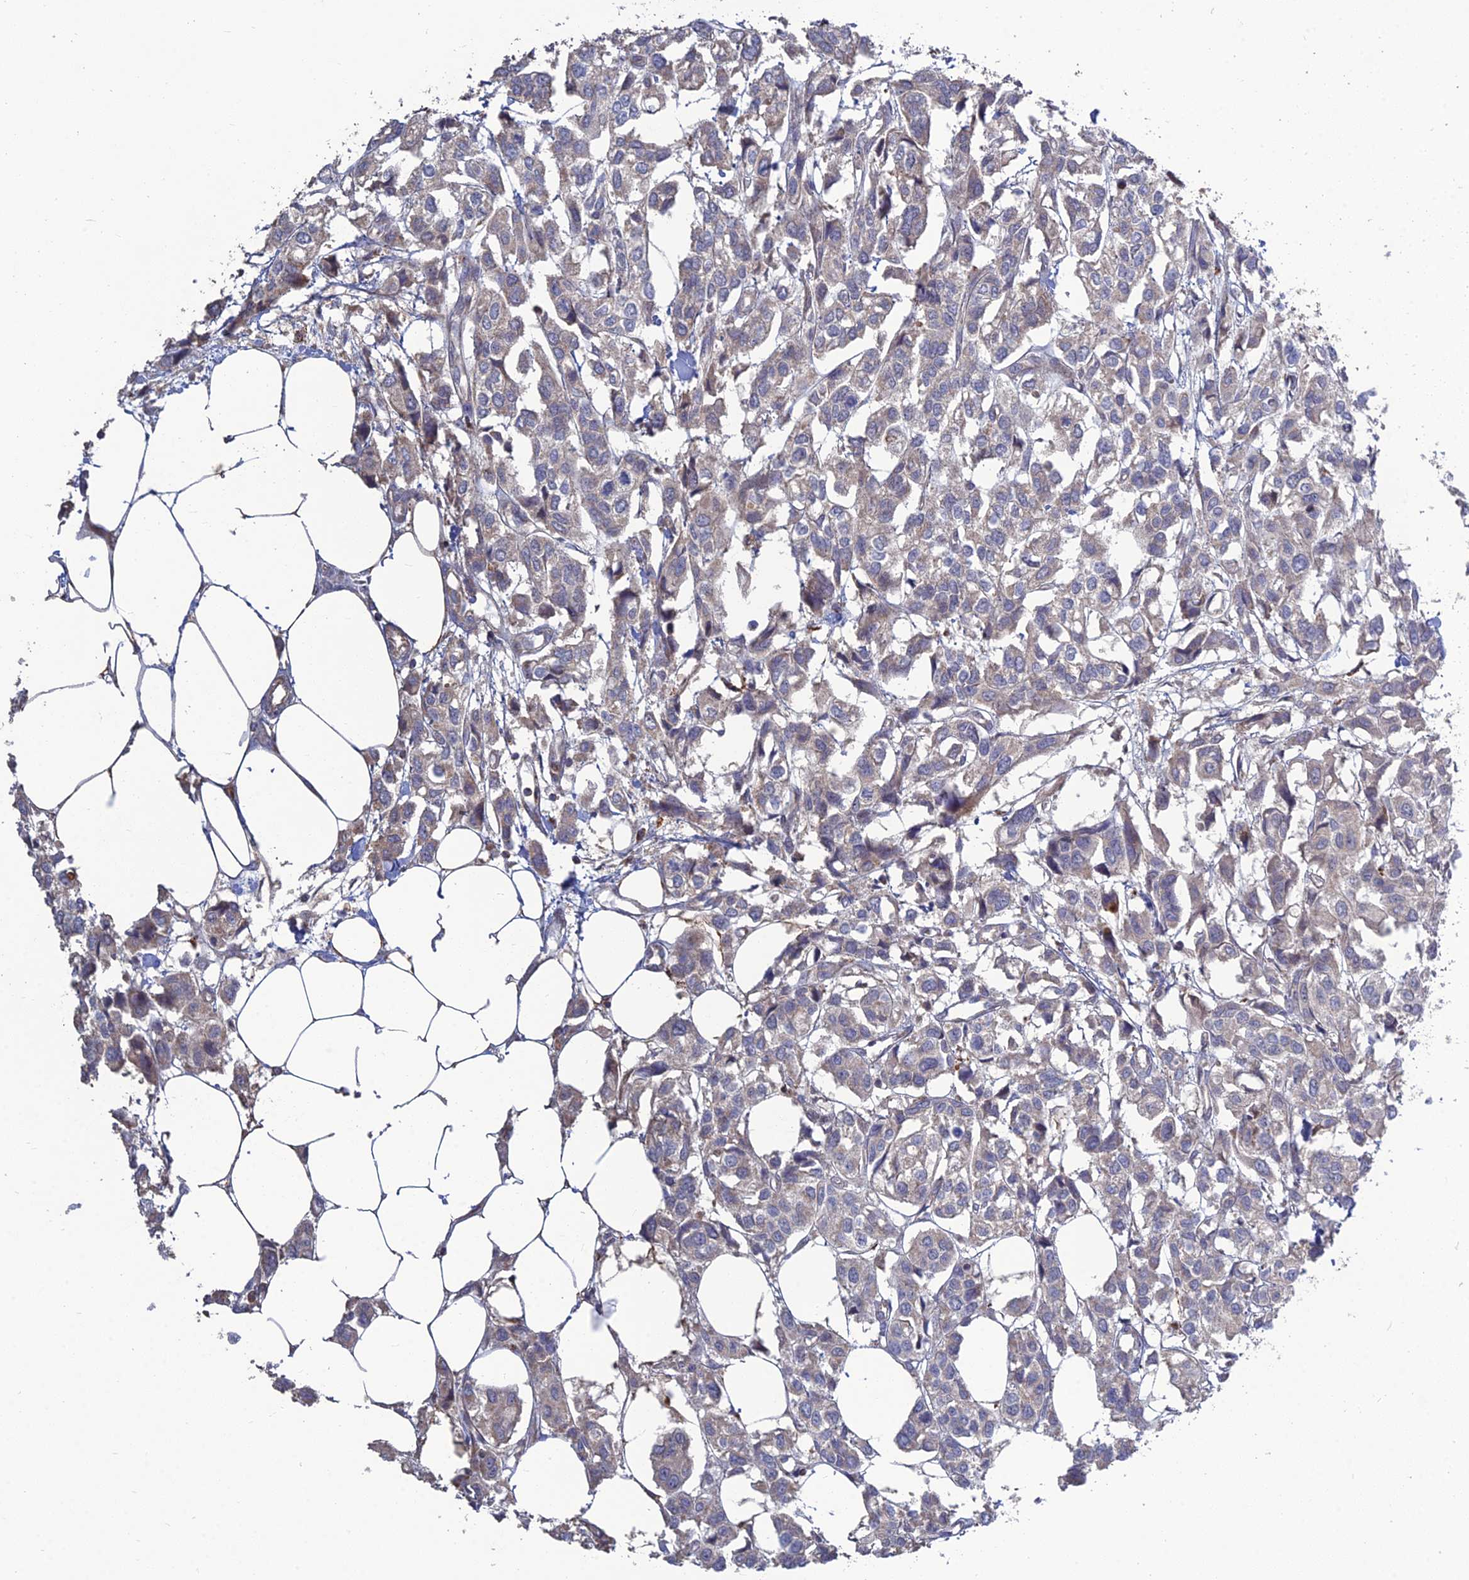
{"staining": {"intensity": "negative", "quantity": "none", "location": "none"}, "tissue": "urothelial cancer", "cell_type": "Tumor cells", "image_type": "cancer", "snomed": [{"axis": "morphology", "description": "Urothelial carcinoma, High grade"}, {"axis": "topography", "description": "Urinary bladder"}], "caption": "Immunohistochemical staining of urothelial cancer demonstrates no significant positivity in tumor cells.", "gene": "RIC8B", "patient": {"sex": "male", "age": 67}}